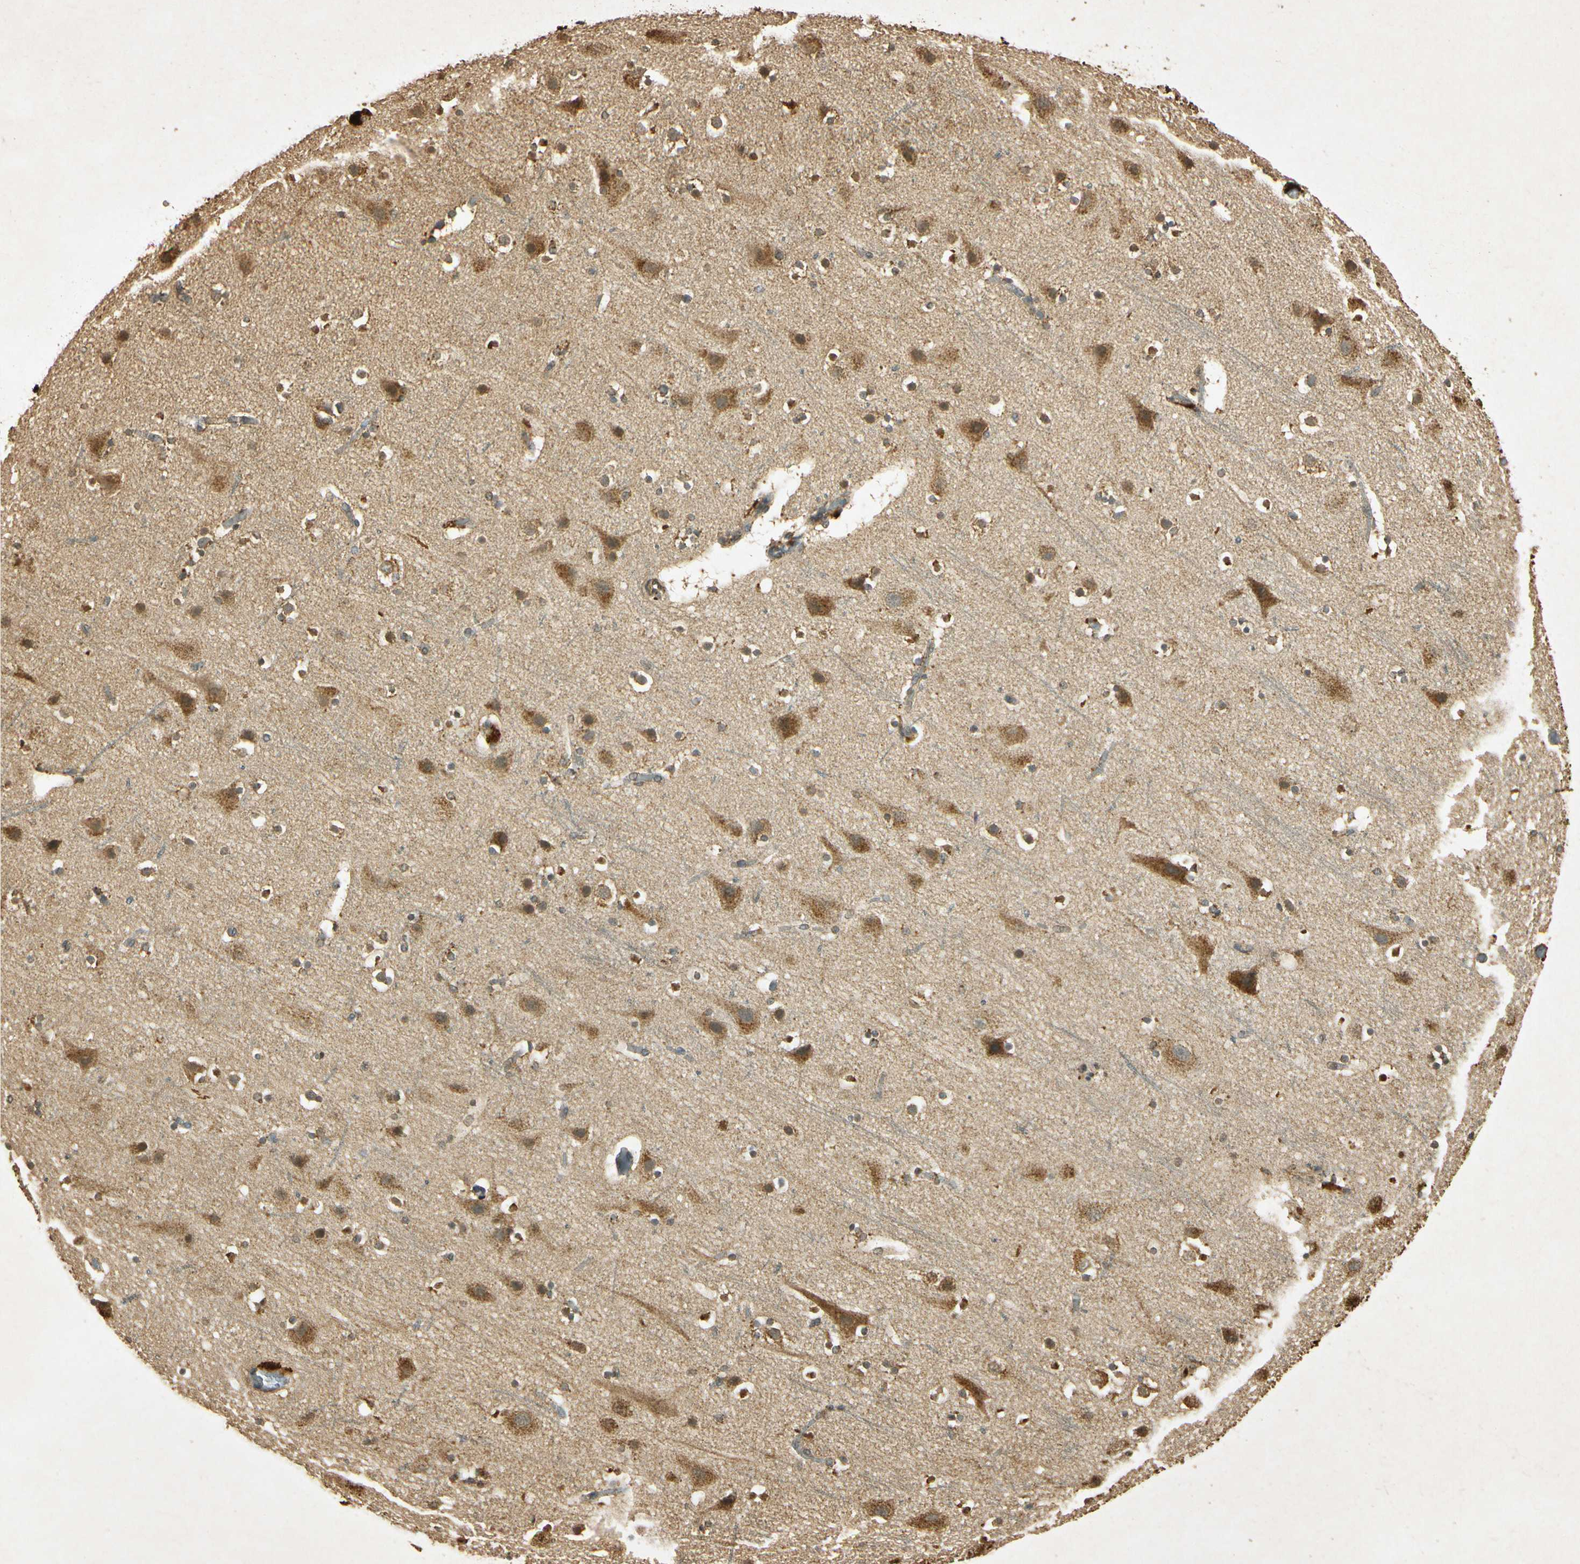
{"staining": {"intensity": "weak", "quantity": ">75%", "location": "cytoplasmic/membranous"}, "tissue": "cerebral cortex", "cell_type": "Endothelial cells", "image_type": "normal", "snomed": [{"axis": "morphology", "description": "Normal tissue, NOS"}, {"axis": "topography", "description": "Cerebral cortex"}], "caption": "The histopathology image exhibits immunohistochemical staining of normal cerebral cortex. There is weak cytoplasmic/membranous positivity is present in approximately >75% of endothelial cells.", "gene": "PRDX3", "patient": {"sex": "male", "age": 45}}